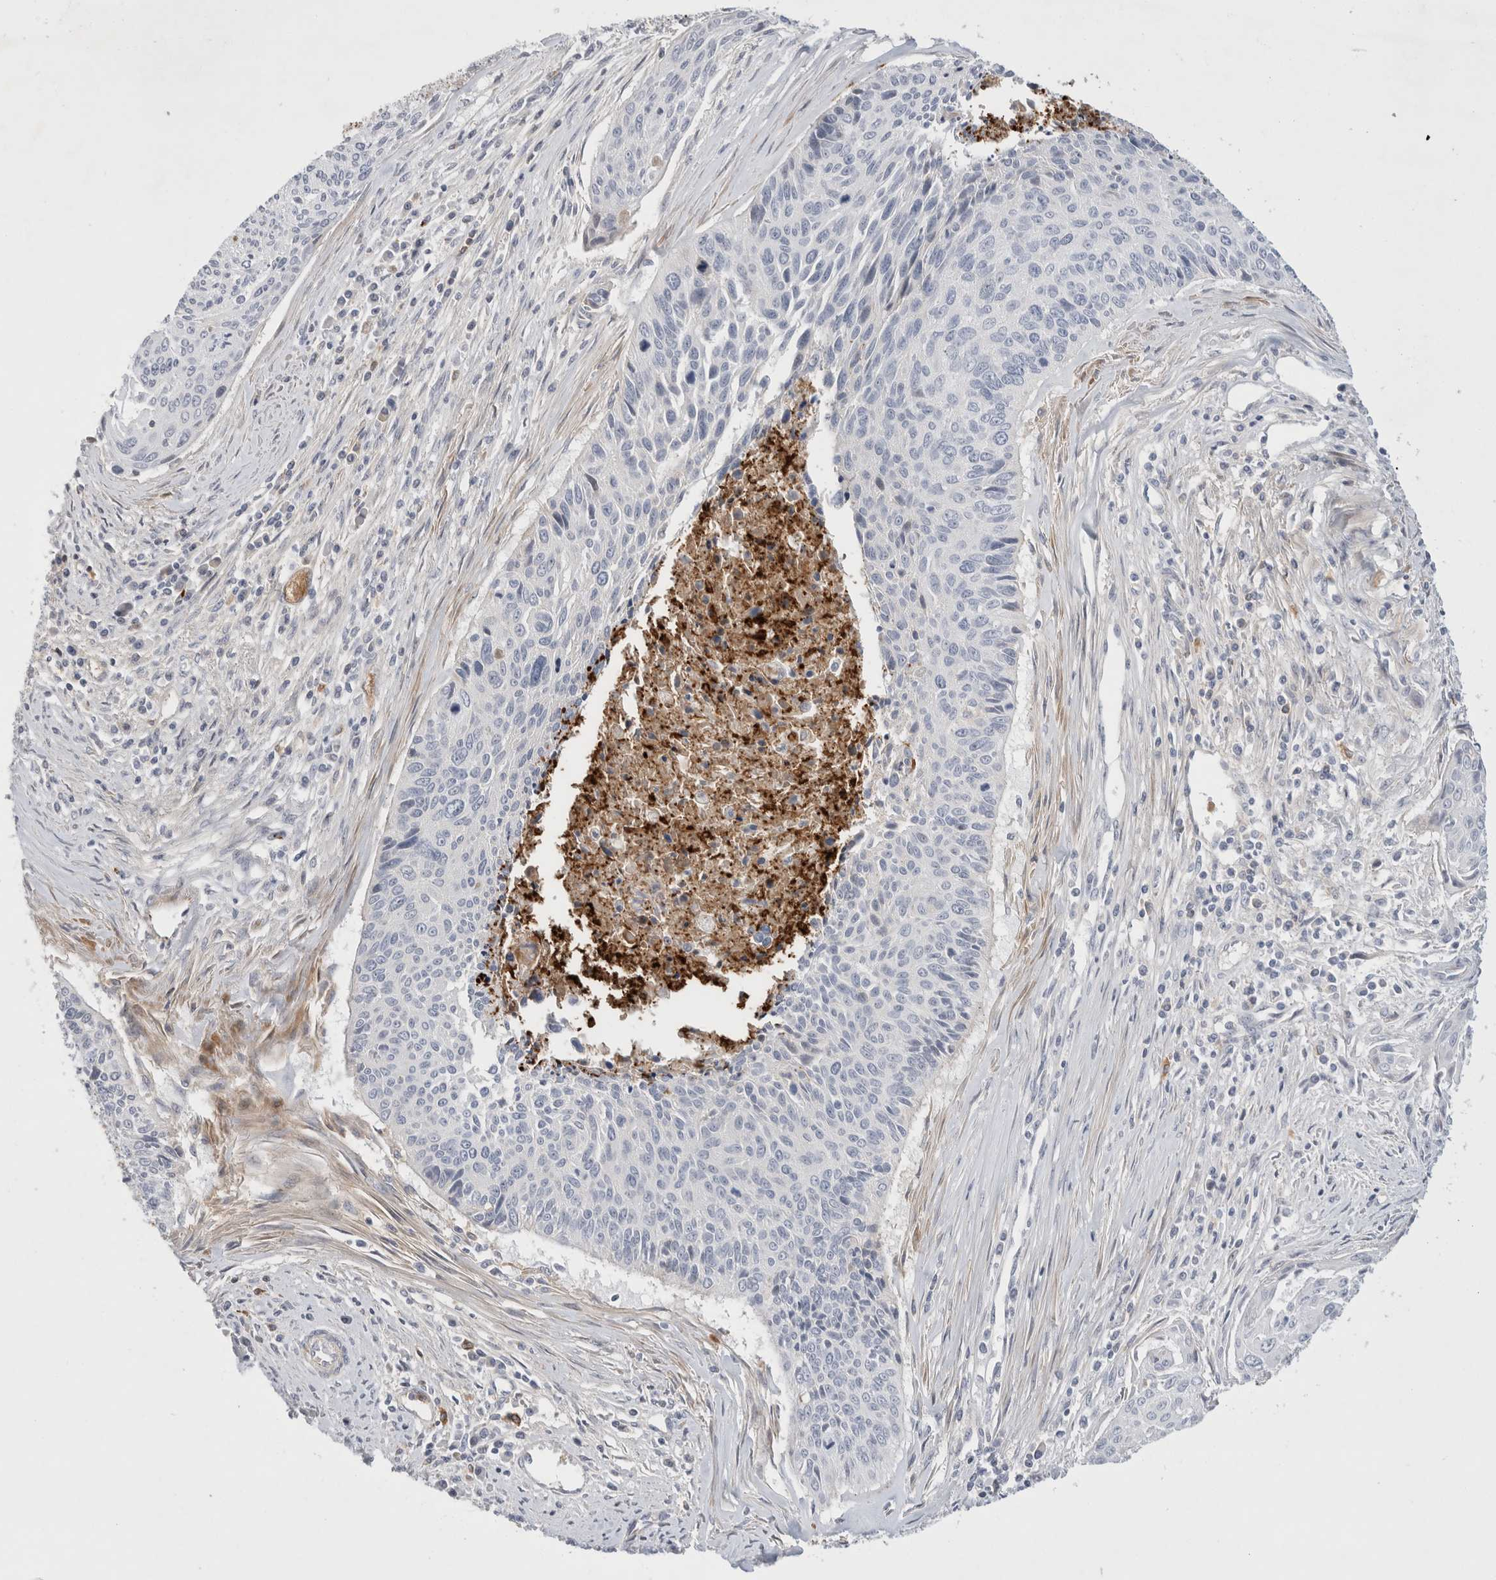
{"staining": {"intensity": "negative", "quantity": "none", "location": "none"}, "tissue": "cervical cancer", "cell_type": "Tumor cells", "image_type": "cancer", "snomed": [{"axis": "morphology", "description": "Squamous cell carcinoma, NOS"}, {"axis": "topography", "description": "Cervix"}], "caption": "There is no significant staining in tumor cells of squamous cell carcinoma (cervical). (DAB immunohistochemistry, high magnification).", "gene": "ECHDC2", "patient": {"sex": "female", "age": 55}}